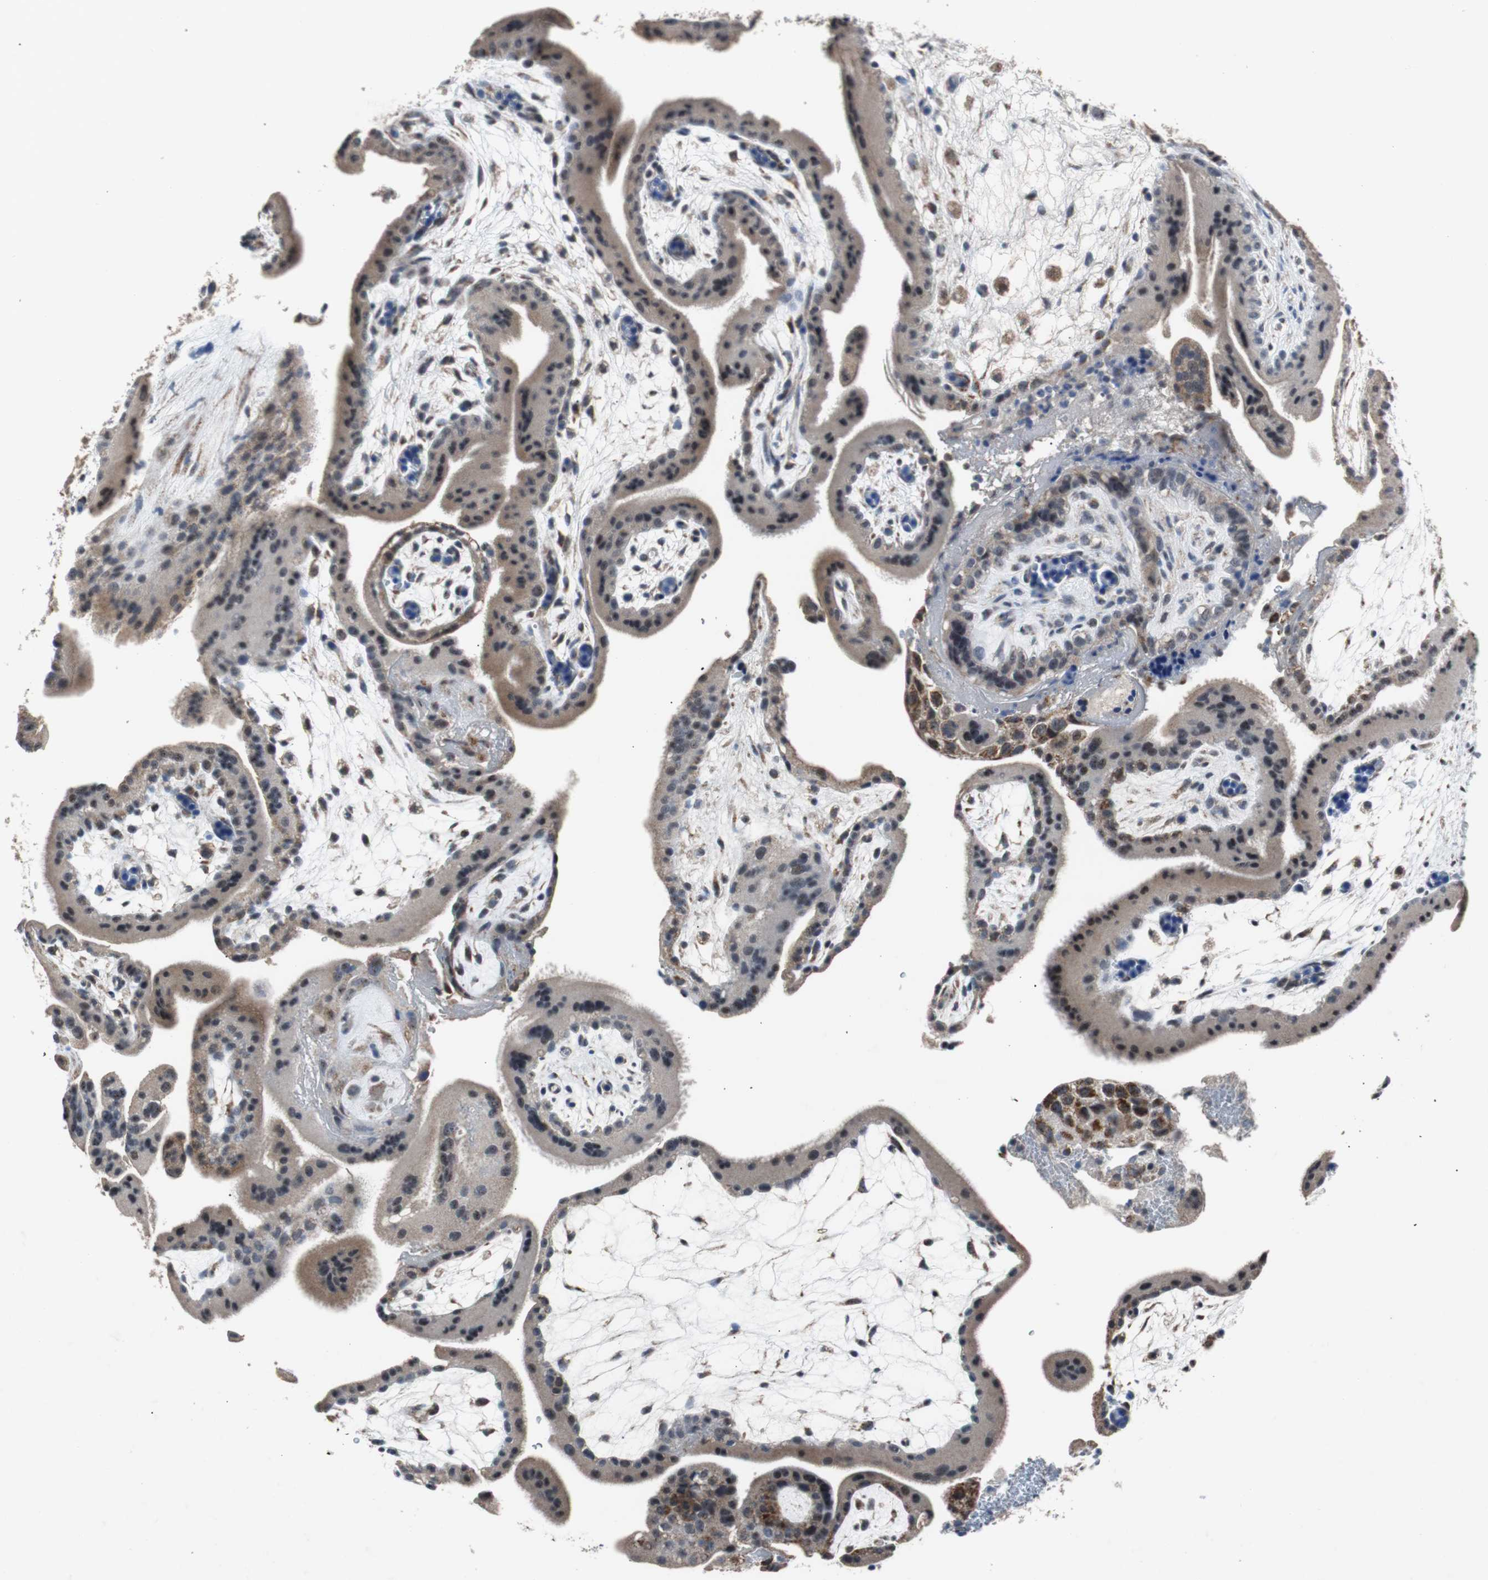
{"staining": {"intensity": "moderate", "quantity": ">75%", "location": "cytoplasmic/membranous"}, "tissue": "placenta", "cell_type": "Decidual cells", "image_type": "normal", "snomed": [{"axis": "morphology", "description": "Normal tissue, NOS"}, {"axis": "topography", "description": "Placenta"}], "caption": "Protein positivity by immunohistochemistry exhibits moderate cytoplasmic/membranous staining in approximately >75% of decidual cells in normal placenta.", "gene": "PITRM1", "patient": {"sex": "female", "age": 19}}